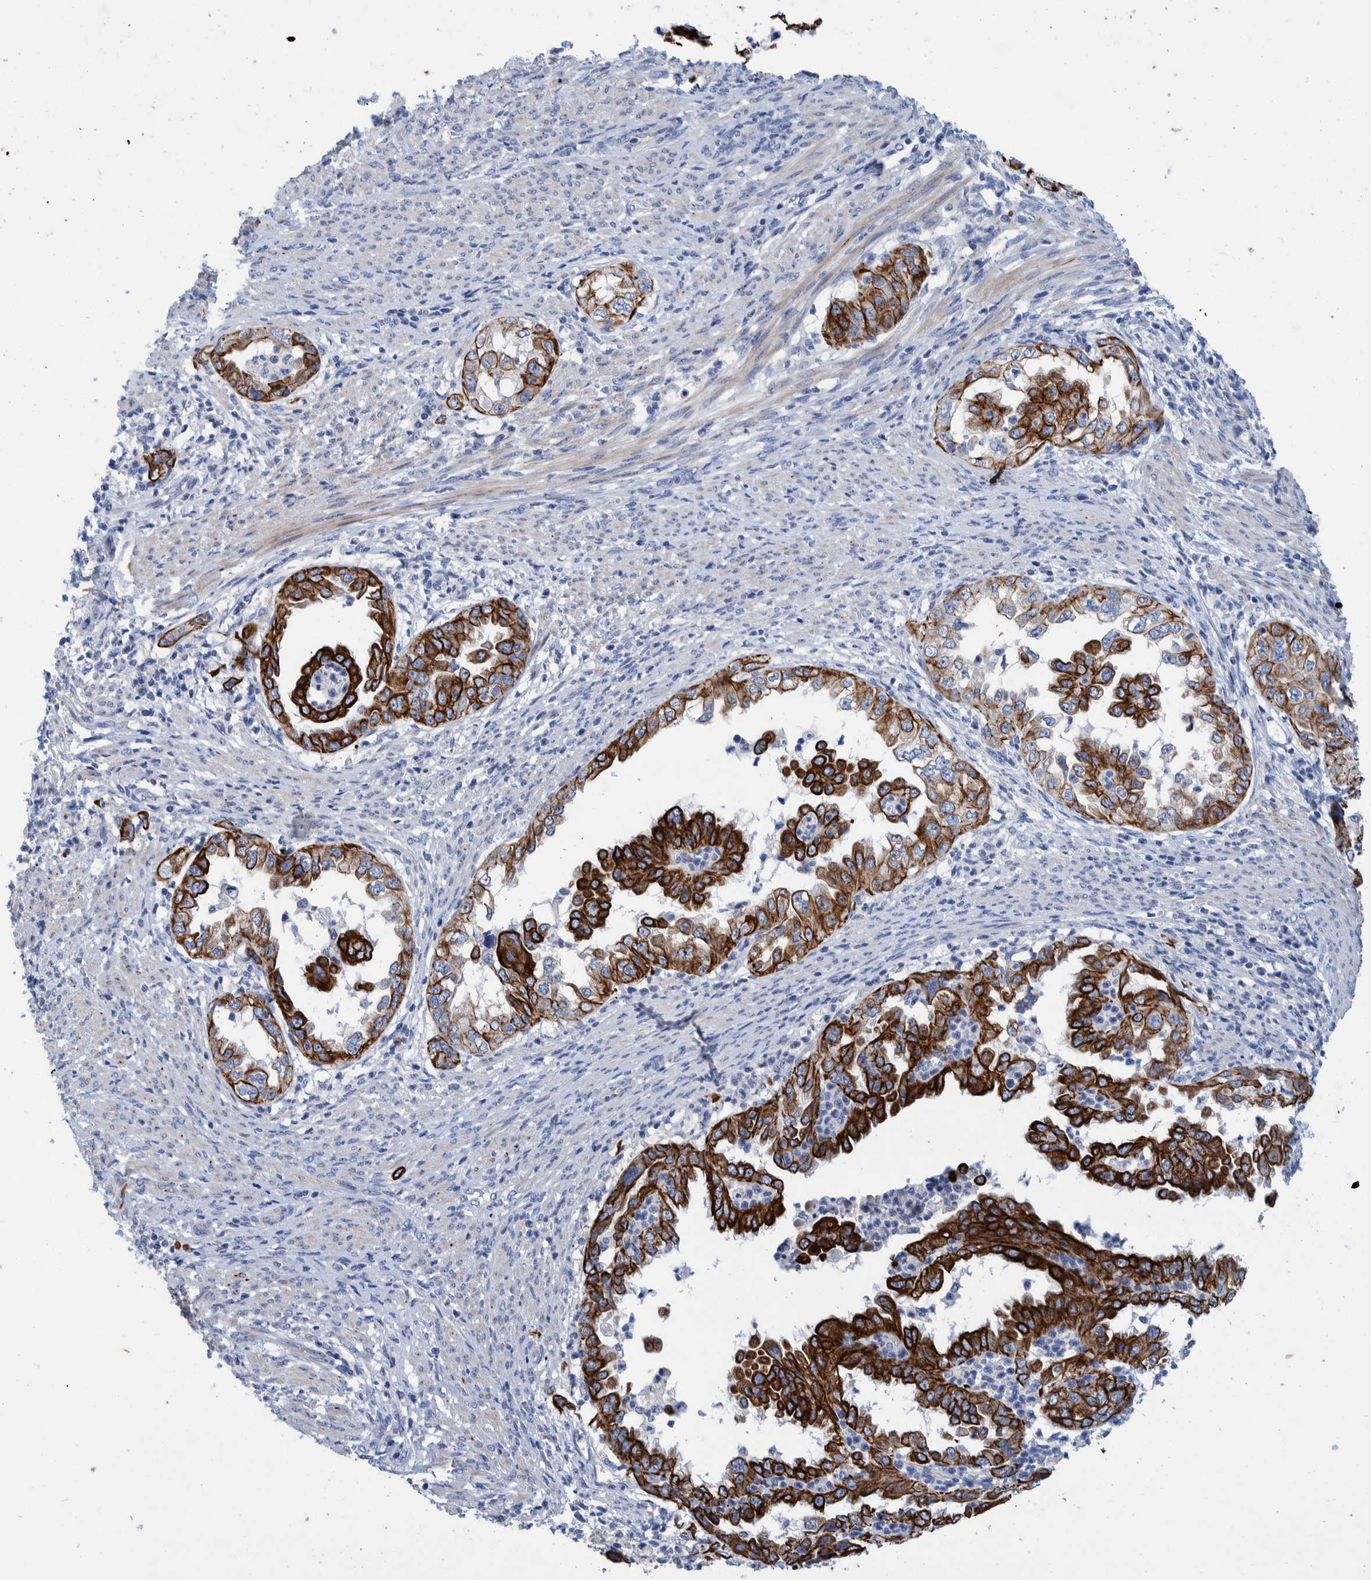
{"staining": {"intensity": "strong", "quantity": ">75%", "location": "cytoplasmic/membranous"}, "tissue": "endometrial cancer", "cell_type": "Tumor cells", "image_type": "cancer", "snomed": [{"axis": "morphology", "description": "Adenocarcinoma, NOS"}, {"axis": "topography", "description": "Endometrium"}], "caption": "A micrograph of human endometrial adenocarcinoma stained for a protein shows strong cytoplasmic/membranous brown staining in tumor cells. (IHC, brightfield microscopy, high magnification).", "gene": "MKS1", "patient": {"sex": "female", "age": 85}}